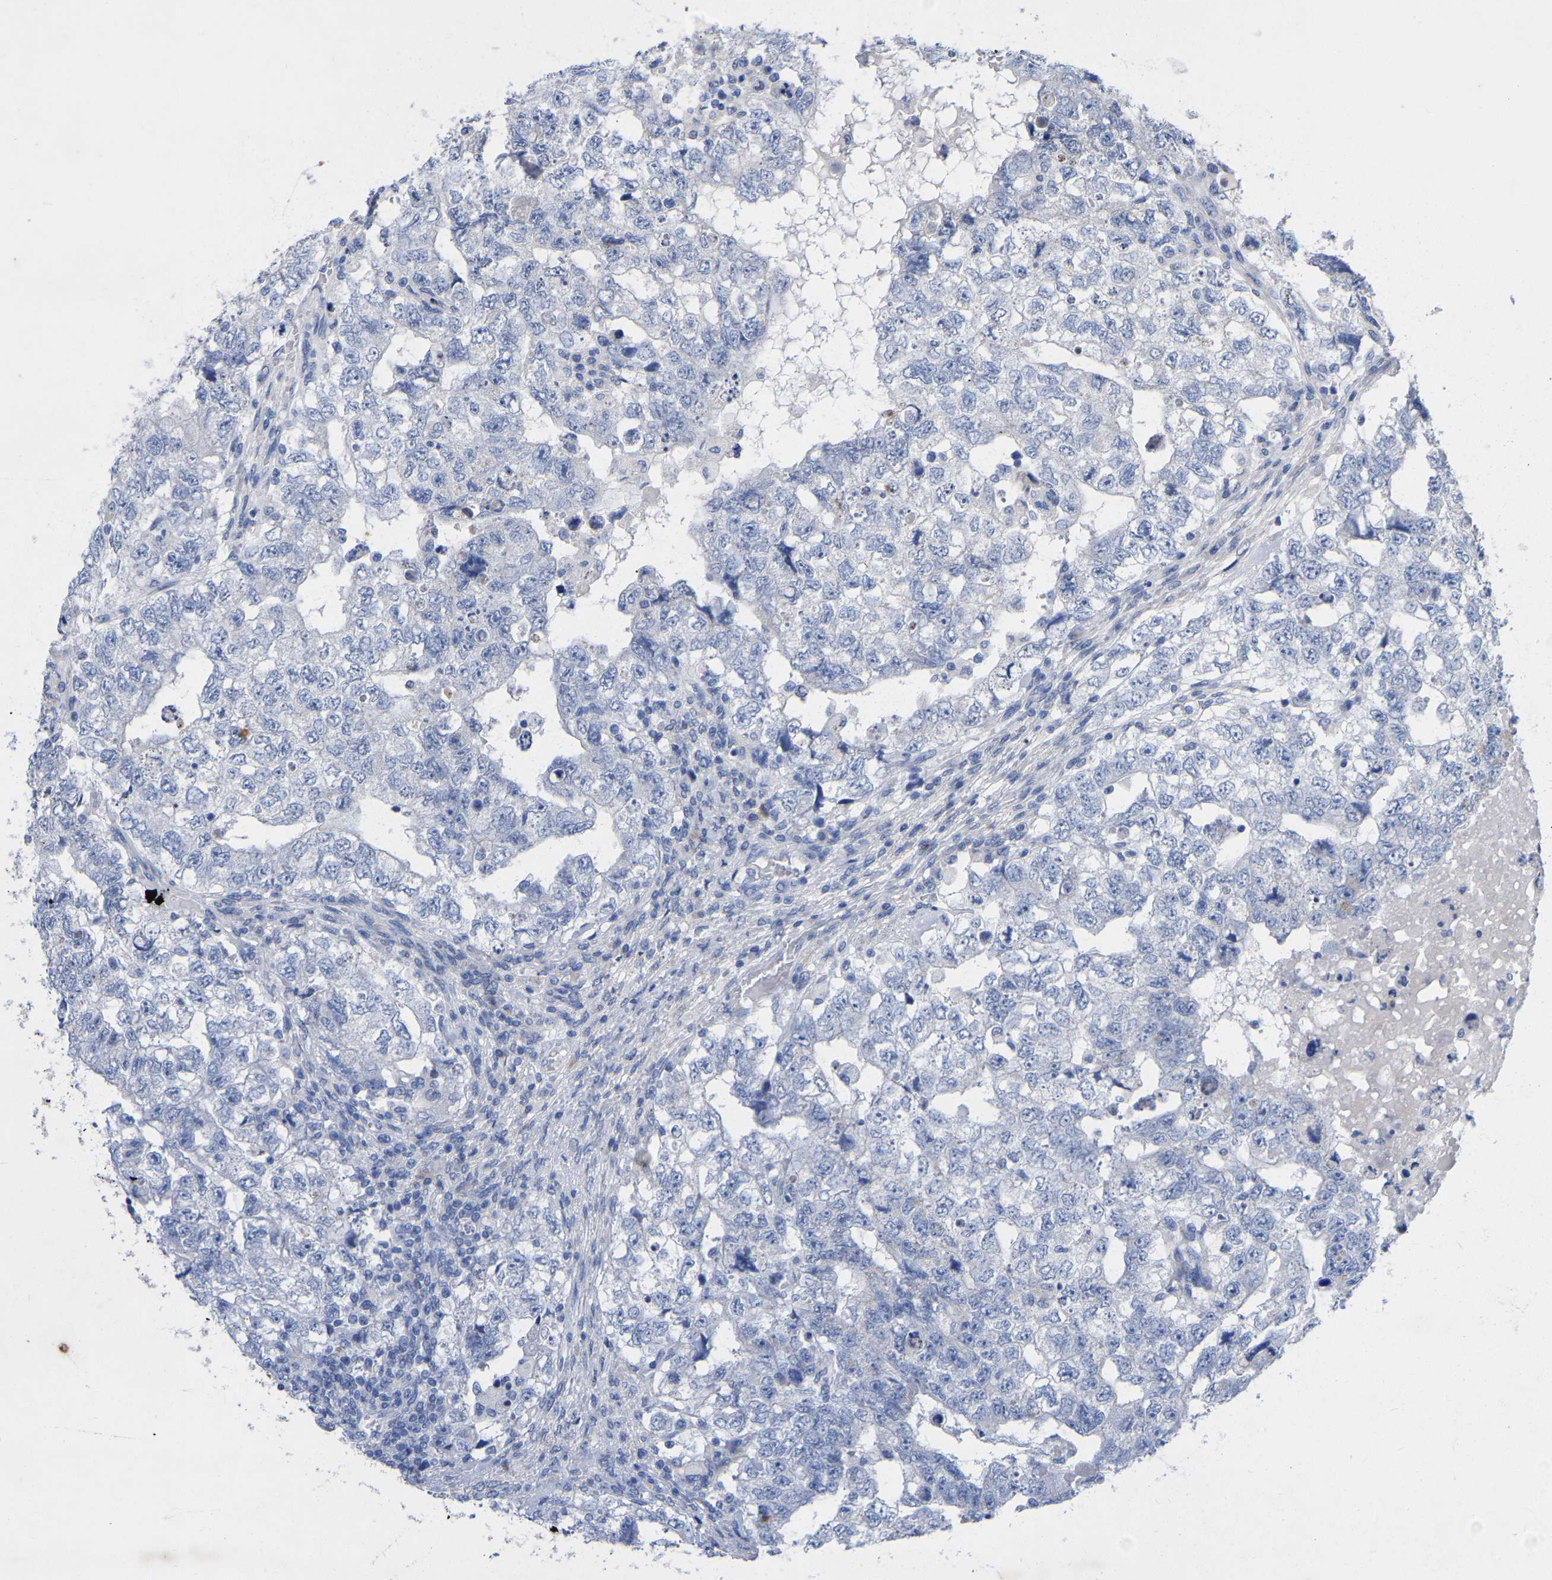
{"staining": {"intensity": "negative", "quantity": "none", "location": "none"}, "tissue": "testis cancer", "cell_type": "Tumor cells", "image_type": "cancer", "snomed": [{"axis": "morphology", "description": "Carcinoma, Embryonal, NOS"}, {"axis": "topography", "description": "Testis"}], "caption": "The image reveals no staining of tumor cells in testis embryonal carcinoma.", "gene": "STRIP2", "patient": {"sex": "male", "age": 36}}